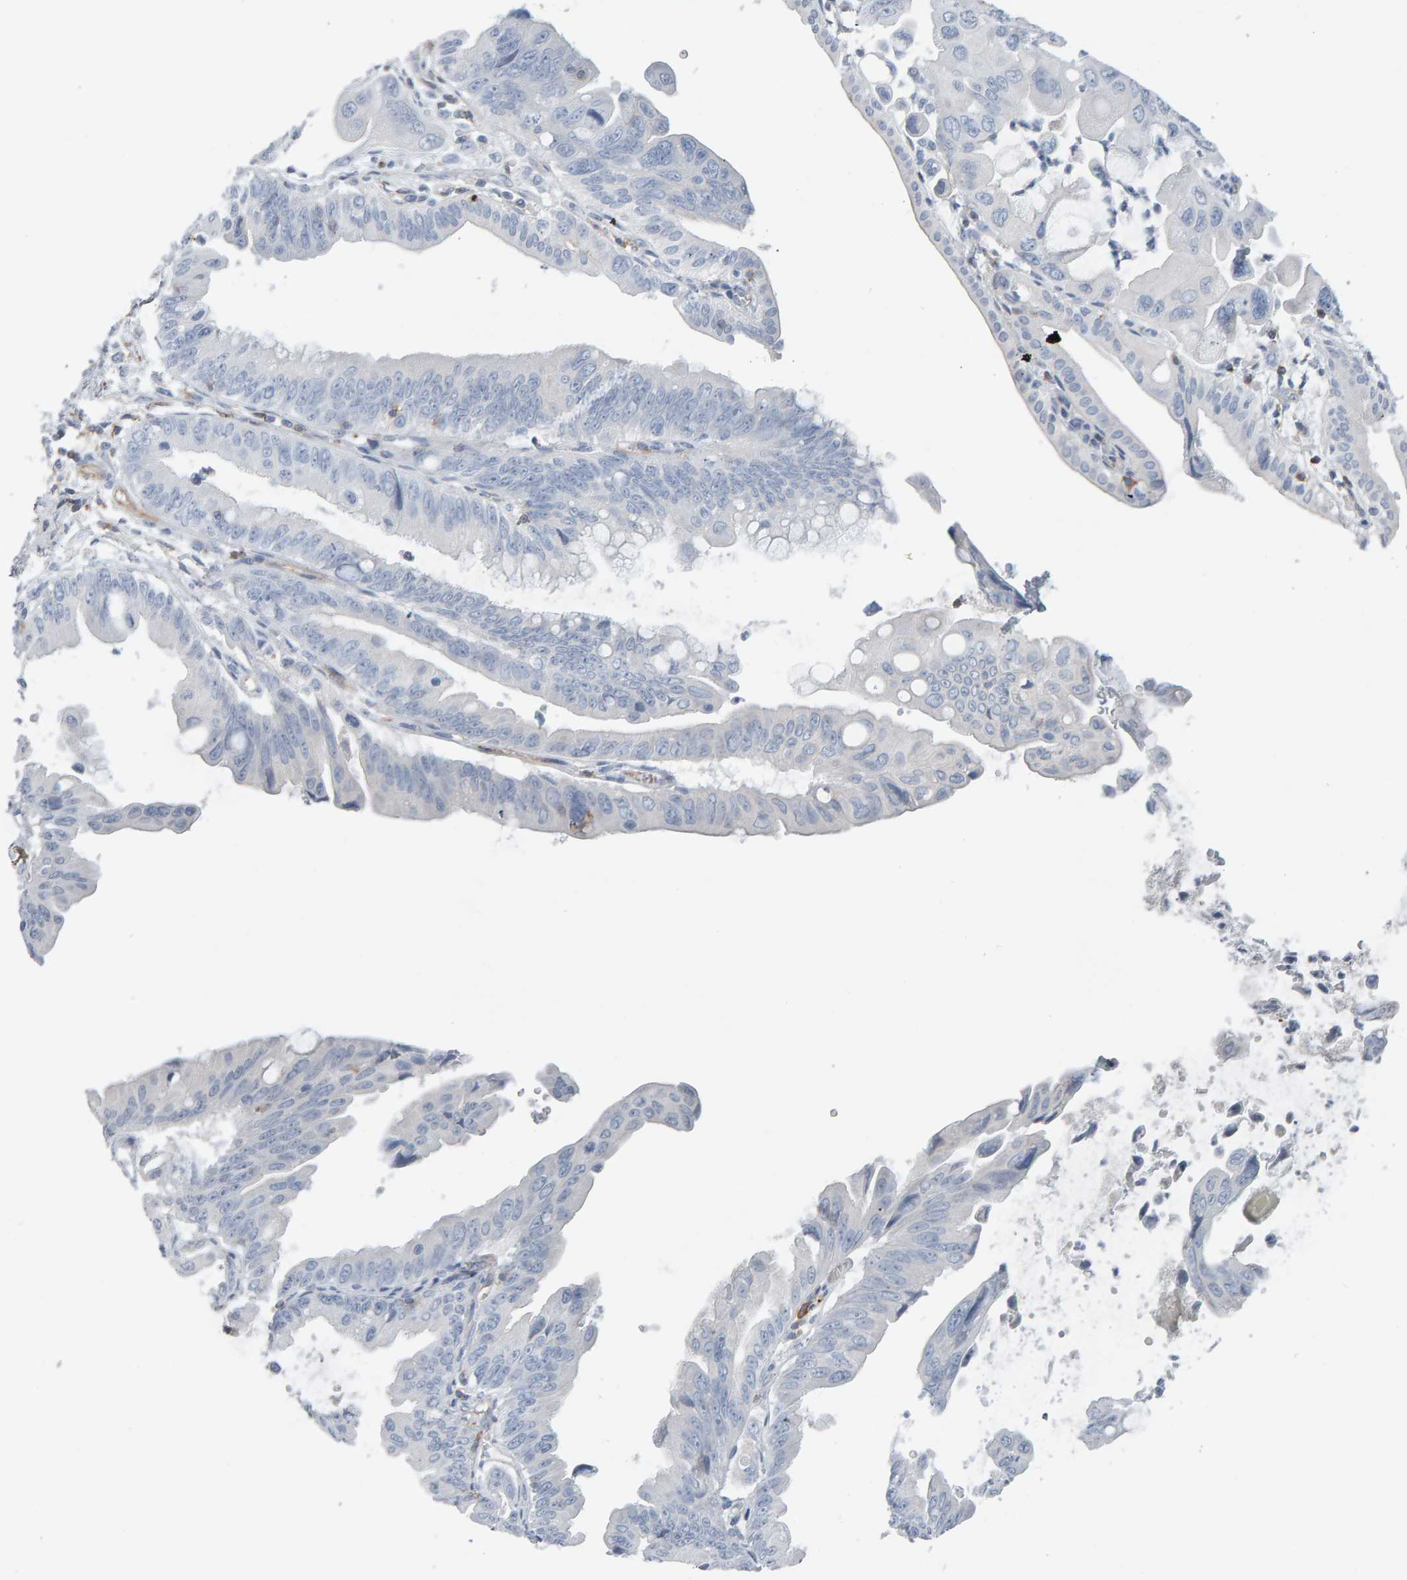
{"staining": {"intensity": "negative", "quantity": "none", "location": "none"}, "tissue": "pancreatic cancer", "cell_type": "Tumor cells", "image_type": "cancer", "snomed": [{"axis": "morphology", "description": "Adenocarcinoma, NOS"}, {"axis": "topography", "description": "Pancreas"}], "caption": "Tumor cells are negative for brown protein staining in pancreatic cancer (adenocarcinoma).", "gene": "FYN", "patient": {"sex": "female", "age": 72}}